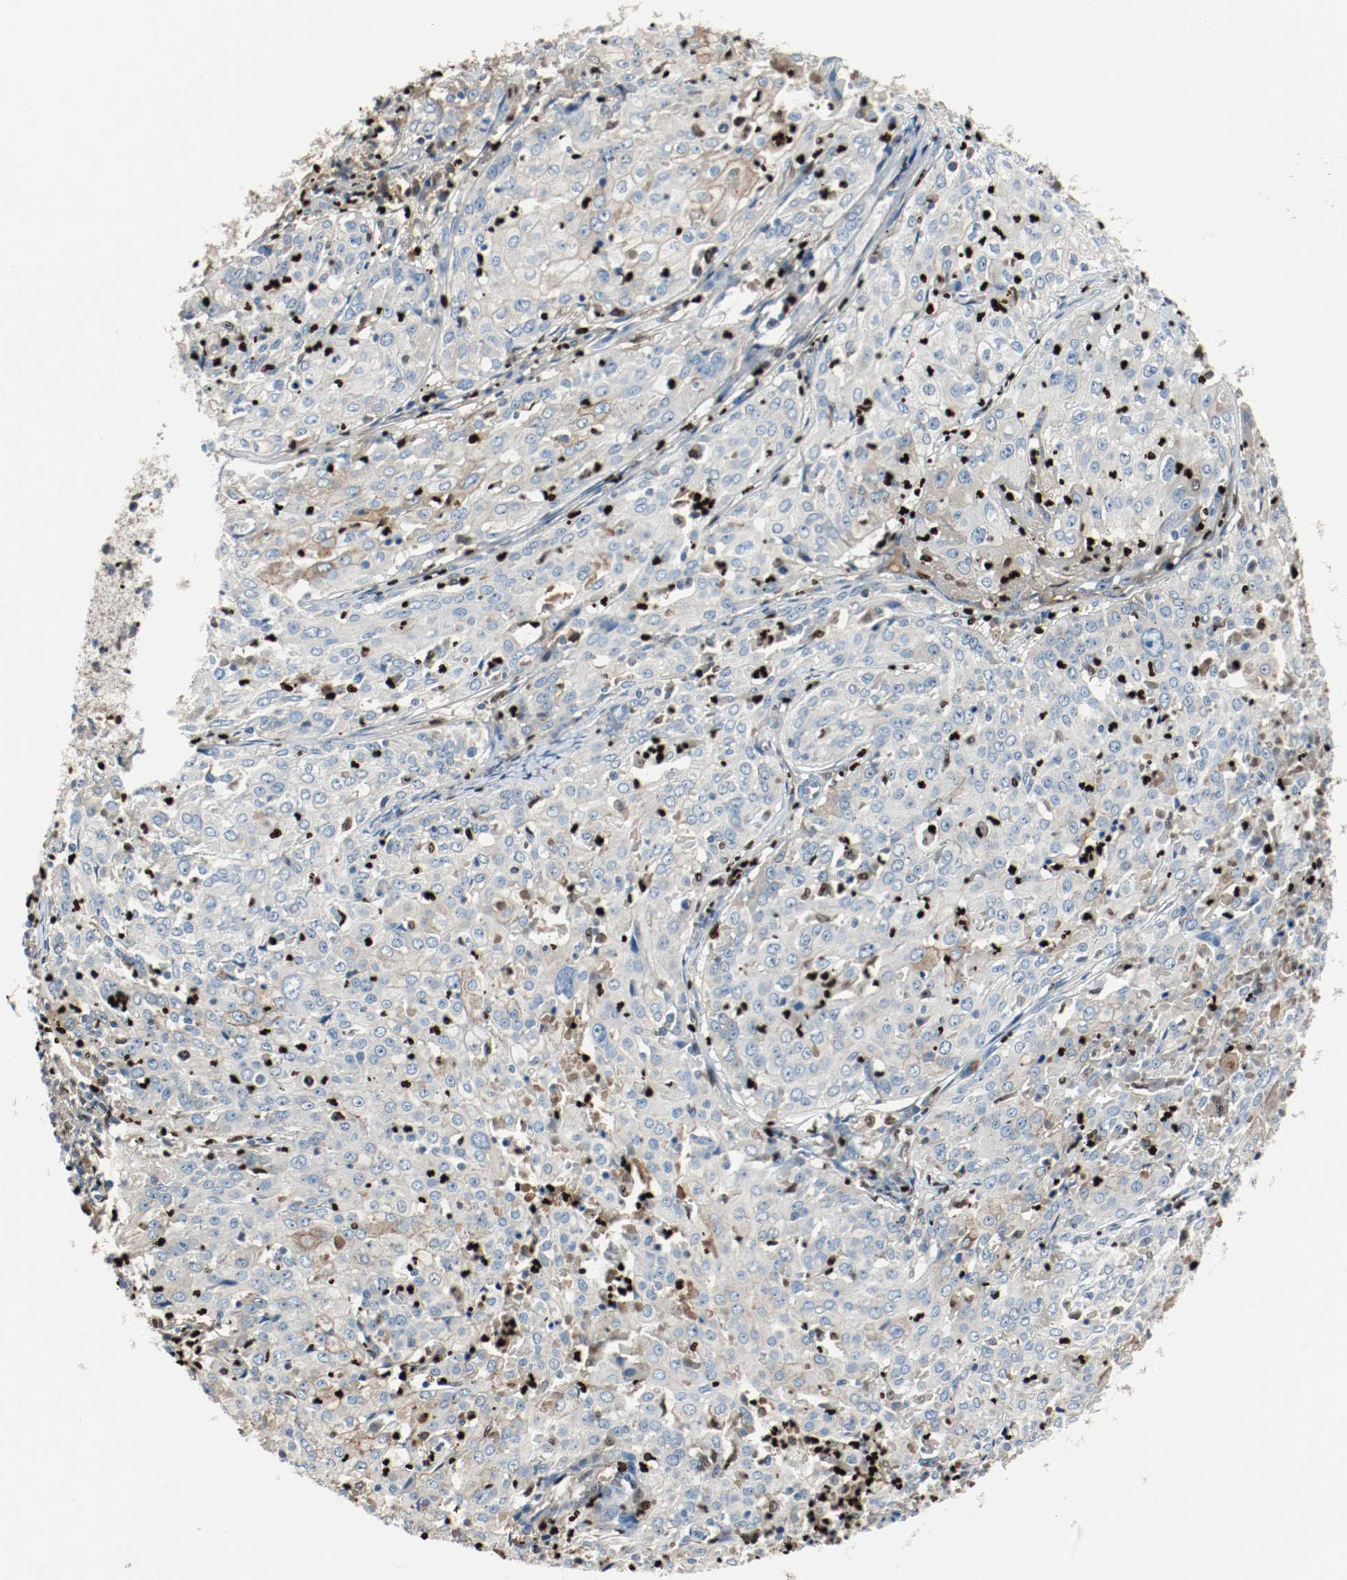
{"staining": {"intensity": "weak", "quantity": "<25%", "location": "cytoplasmic/membranous"}, "tissue": "cervical cancer", "cell_type": "Tumor cells", "image_type": "cancer", "snomed": [{"axis": "morphology", "description": "Squamous cell carcinoma, NOS"}, {"axis": "topography", "description": "Cervix"}], "caption": "This image is of cervical cancer (squamous cell carcinoma) stained with immunohistochemistry (IHC) to label a protein in brown with the nuclei are counter-stained blue. There is no staining in tumor cells.", "gene": "BLK", "patient": {"sex": "female", "age": 39}}